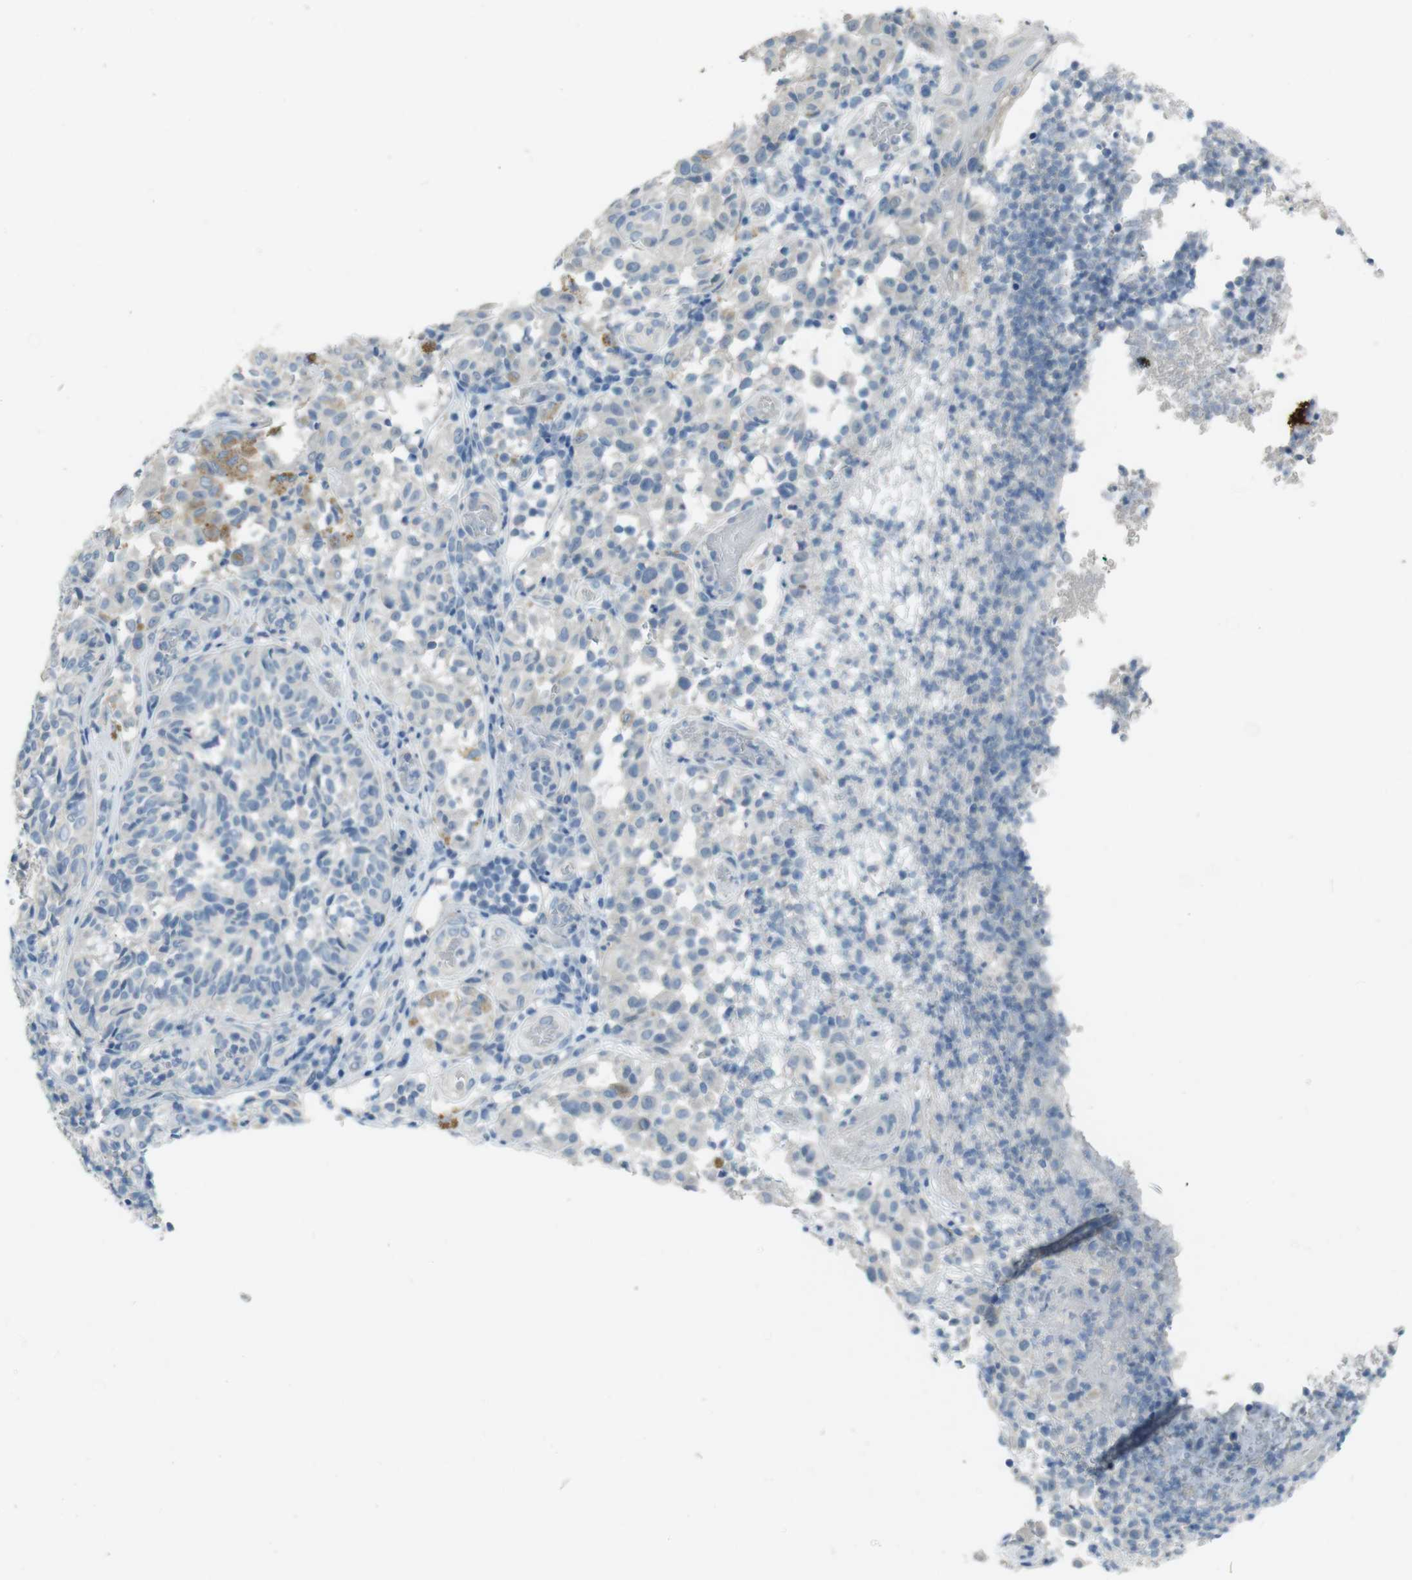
{"staining": {"intensity": "moderate", "quantity": "<25%", "location": "cytoplasmic/membranous"}, "tissue": "melanoma", "cell_type": "Tumor cells", "image_type": "cancer", "snomed": [{"axis": "morphology", "description": "Malignant melanoma, NOS"}, {"axis": "topography", "description": "Skin"}], "caption": "Protein staining reveals moderate cytoplasmic/membranous expression in about <25% of tumor cells in malignant melanoma. The staining was performed using DAB, with brown indicating positive protein expression. Nuclei are stained blue with hematoxylin.", "gene": "ENTPD7", "patient": {"sex": "female", "age": 46}}